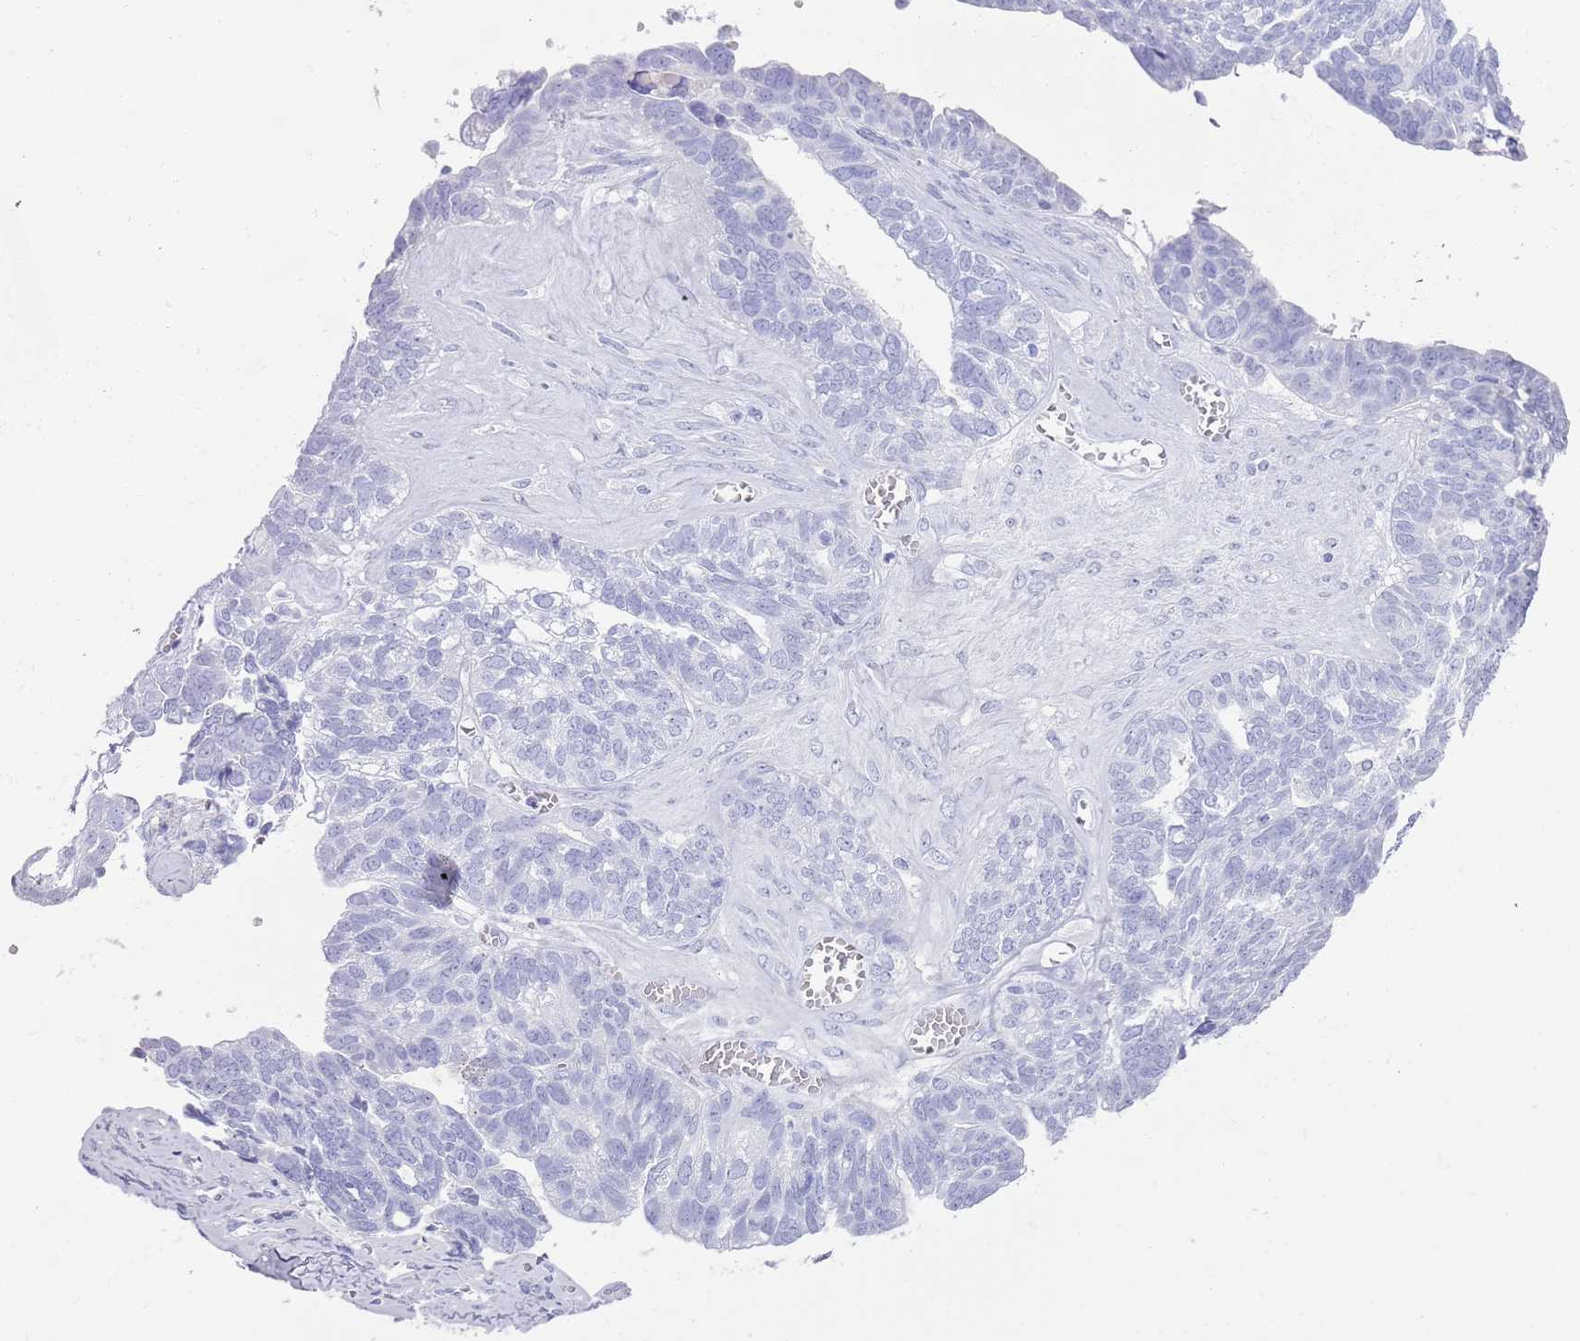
{"staining": {"intensity": "negative", "quantity": "none", "location": "none"}, "tissue": "ovarian cancer", "cell_type": "Tumor cells", "image_type": "cancer", "snomed": [{"axis": "morphology", "description": "Cystadenocarcinoma, serous, NOS"}, {"axis": "topography", "description": "Ovary"}], "caption": "A micrograph of serous cystadenocarcinoma (ovarian) stained for a protein exhibits no brown staining in tumor cells.", "gene": "MYADML2", "patient": {"sex": "female", "age": 79}}